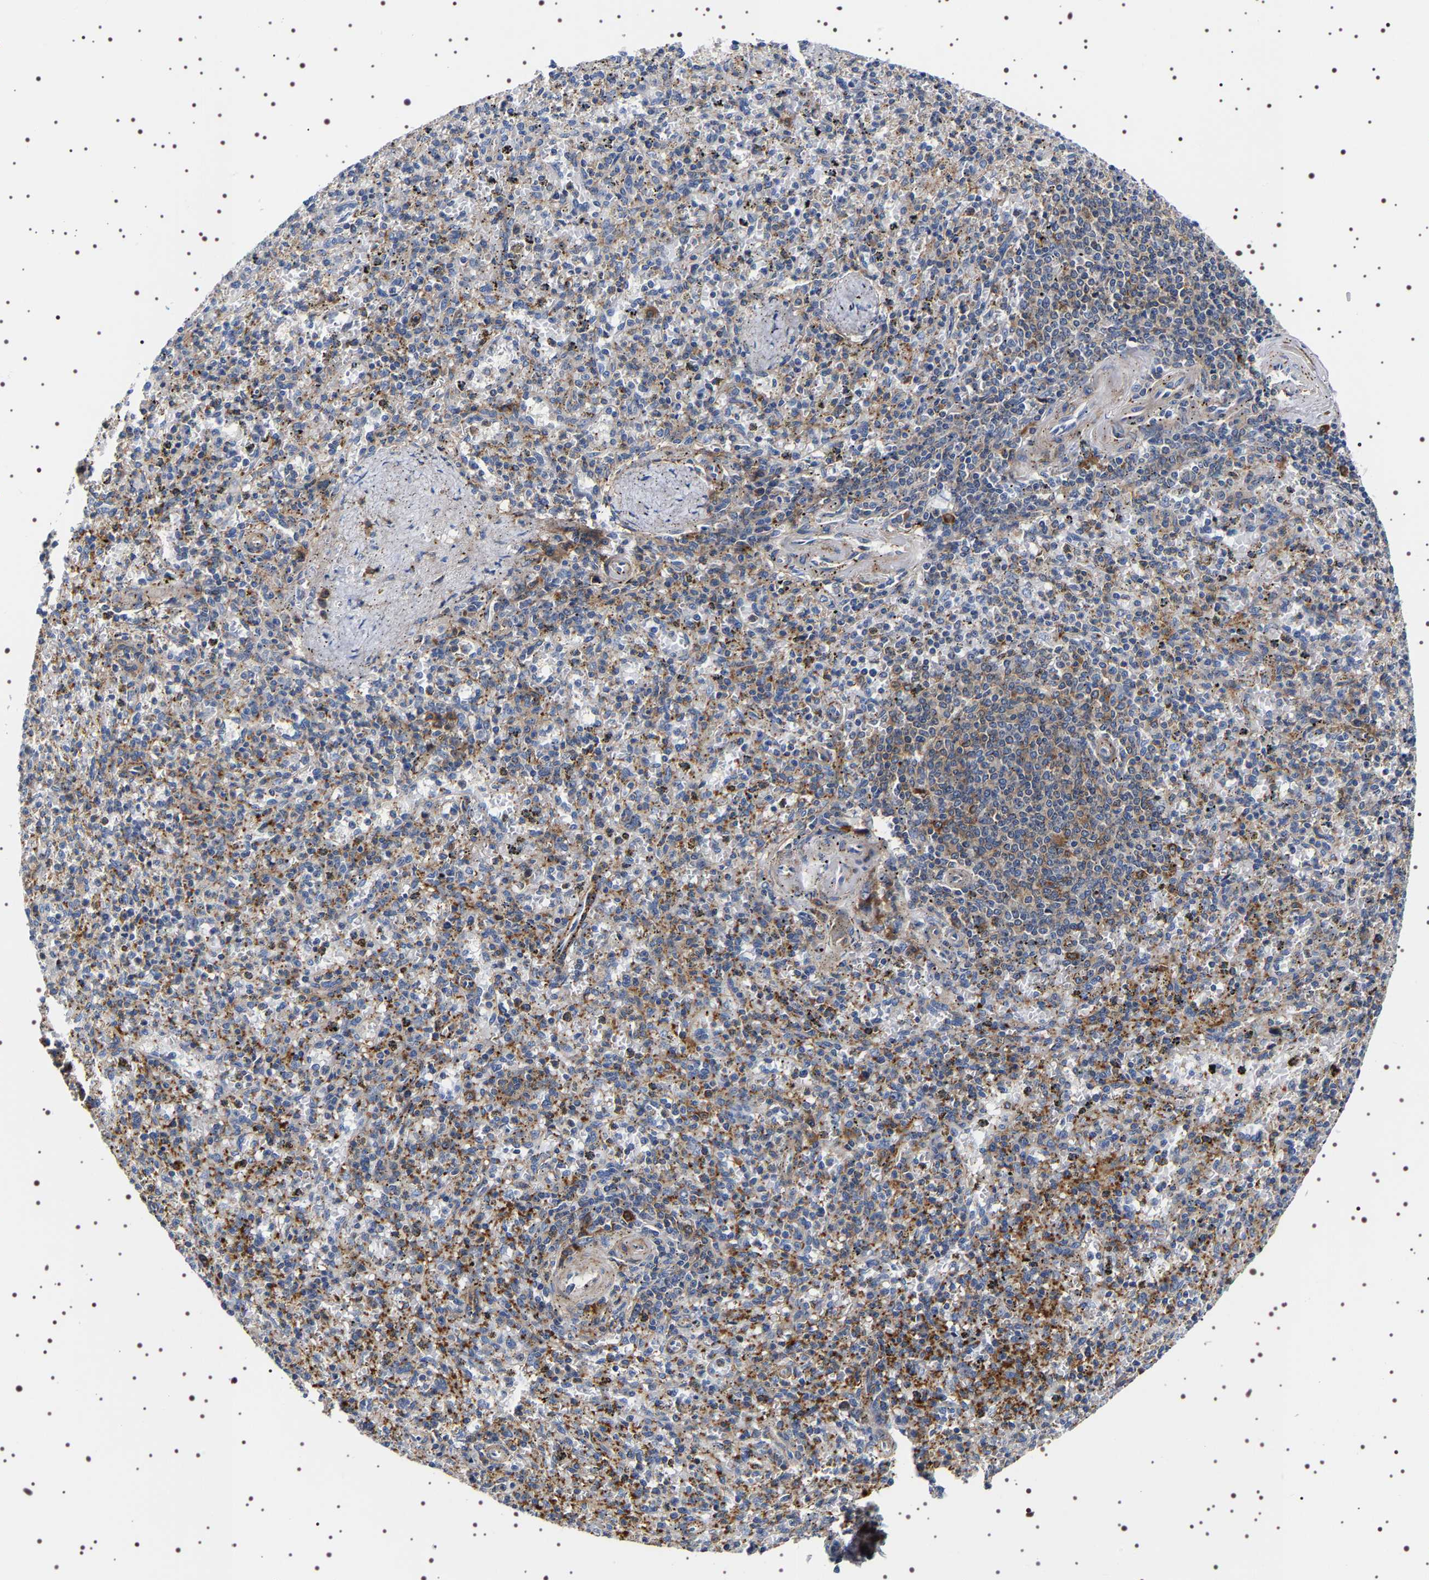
{"staining": {"intensity": "moderate", "quantity": "25%-75%", "location": "cytoplasmic/membranous"}, "tissue": "spleen", "cell_type": "Cells in red pulp", "image_type": "normal", "snomed": [{"axis": "morphology", "description": "Normal tissue, NOS"}, {"axis": "topography", "description": "Spleen"}], "caption": "Immunohistochemical staining of benign spleen displays medium levels of moderate cytoplasmic/membranous staining in approximately 25%-75% of cells in red pulp. The protein of interest is shown in brown color, while the nuclei are stained blue.", "gene": "SQLE", "patient": {"sex": "male", "age": 72}}